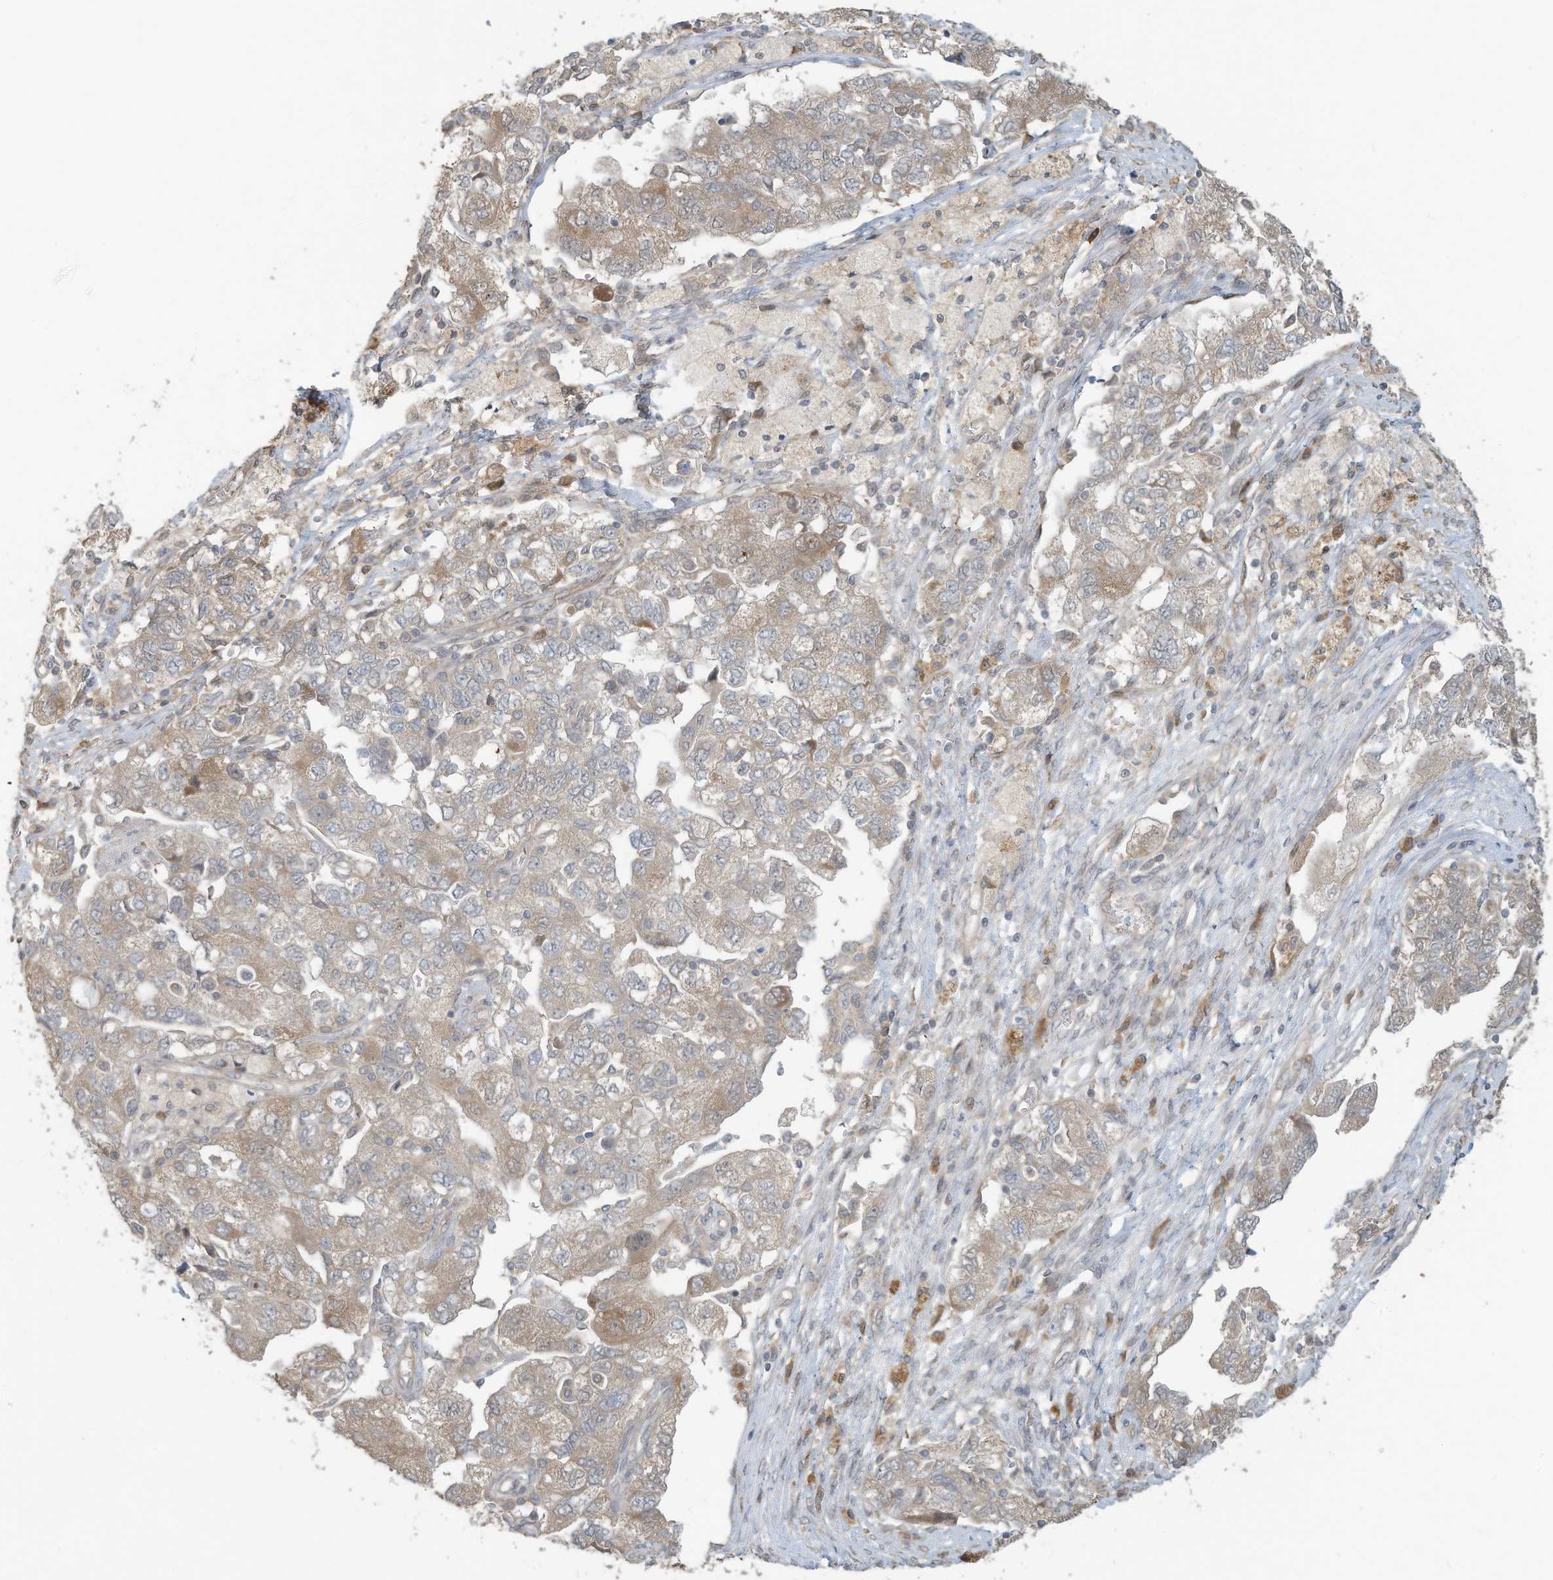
{"staining": {"intensity": "weak", "quantity": ">75%", "location": "cytoplasmic/membranous"}, "tissue": "ovarian cancer", "cell_type": "Tumor cells", "image_type": "cancer", "snomed": [{"axis": "morphology", "description": "Carcinoma, NOS"}, {"axis": "morphology", "description": "Cystadenocarcinoma, serous, NOS"}, {"axis": "topography", "description": "Ovary"}], "caption": "Protein staining shows weak cytoplasmic/membranous expression in approximately >75% of tumor cells in serous cystadenocarcinoma (ovarian). The staining is performed using DAB (3,3'-diaminobenzidine) brown chromogen to label protein expression. The nuclei are counter-stained blue using hematoxylin.", "gene": "ERI2", "patient": {"sex": "female", "age": 69}}